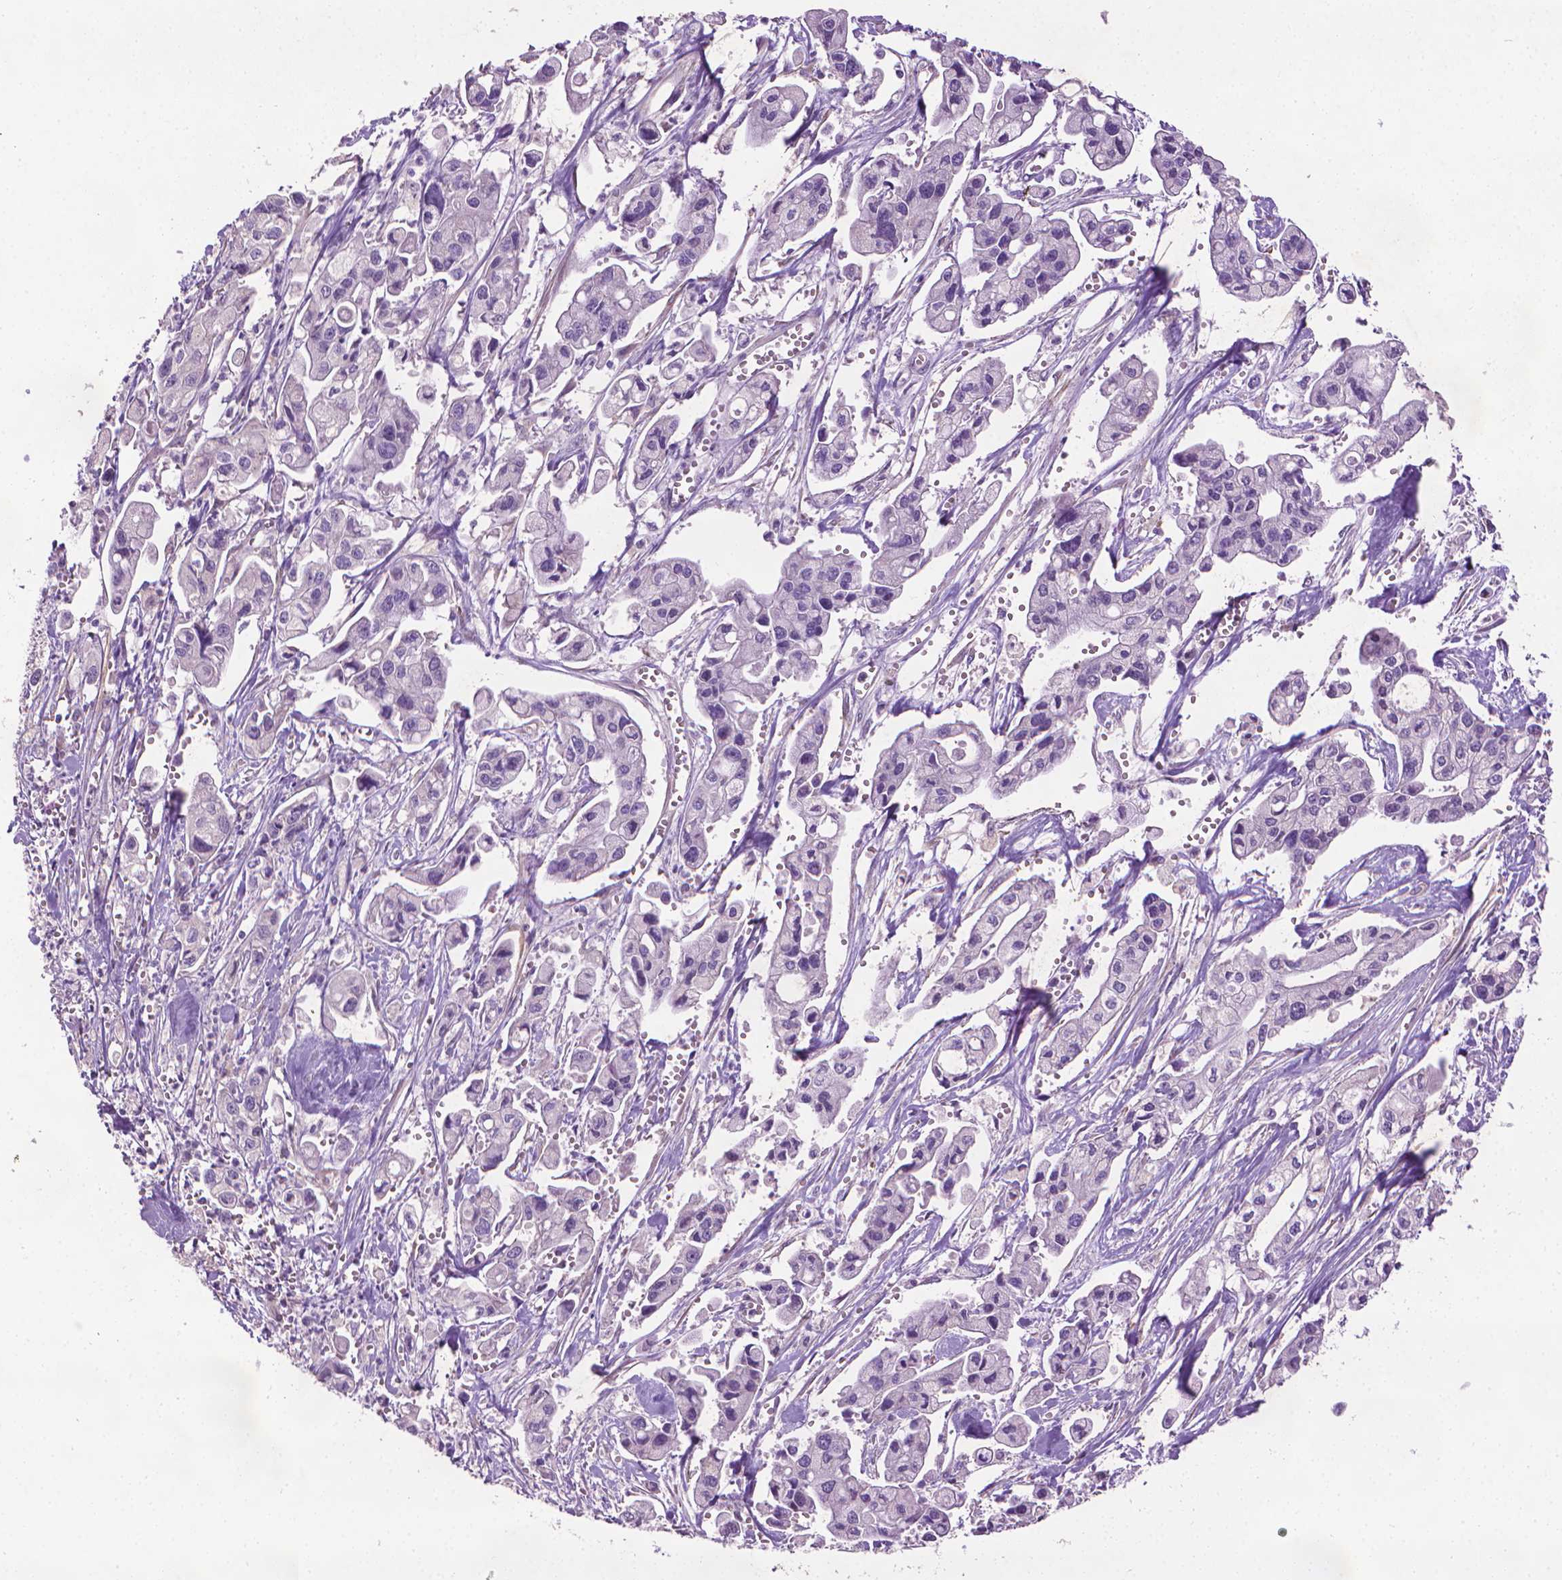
{"staining": {"intensity": "negative", "quantity": "none", "location": "none"}, "tissue": "pancreatic cancer", "cell_type": "Tumor cells", "image_type": "cancer", "snomed": [{"axis": "morphology", "description": "Adenocarcinoma, NOS"}, {"axis": "topography", "description": "Pancreas"}], "caption": "Immunohistochemistry histopathology image of neoplastic tissue: human pancreatic adenocarcinoma stained with DAB (3,3'-diaminobenzidine) exhibits no significant protein expression in tumor cells. The staining was performed using DAB (3,3'-diaminobenzidine) to visualize the protein expression in brown, while the nuclei were stained in blue with hematoxylin (Magnification: 20x).", "gene": "AQP10", "patient": {"sex": "male", "age": 70}}